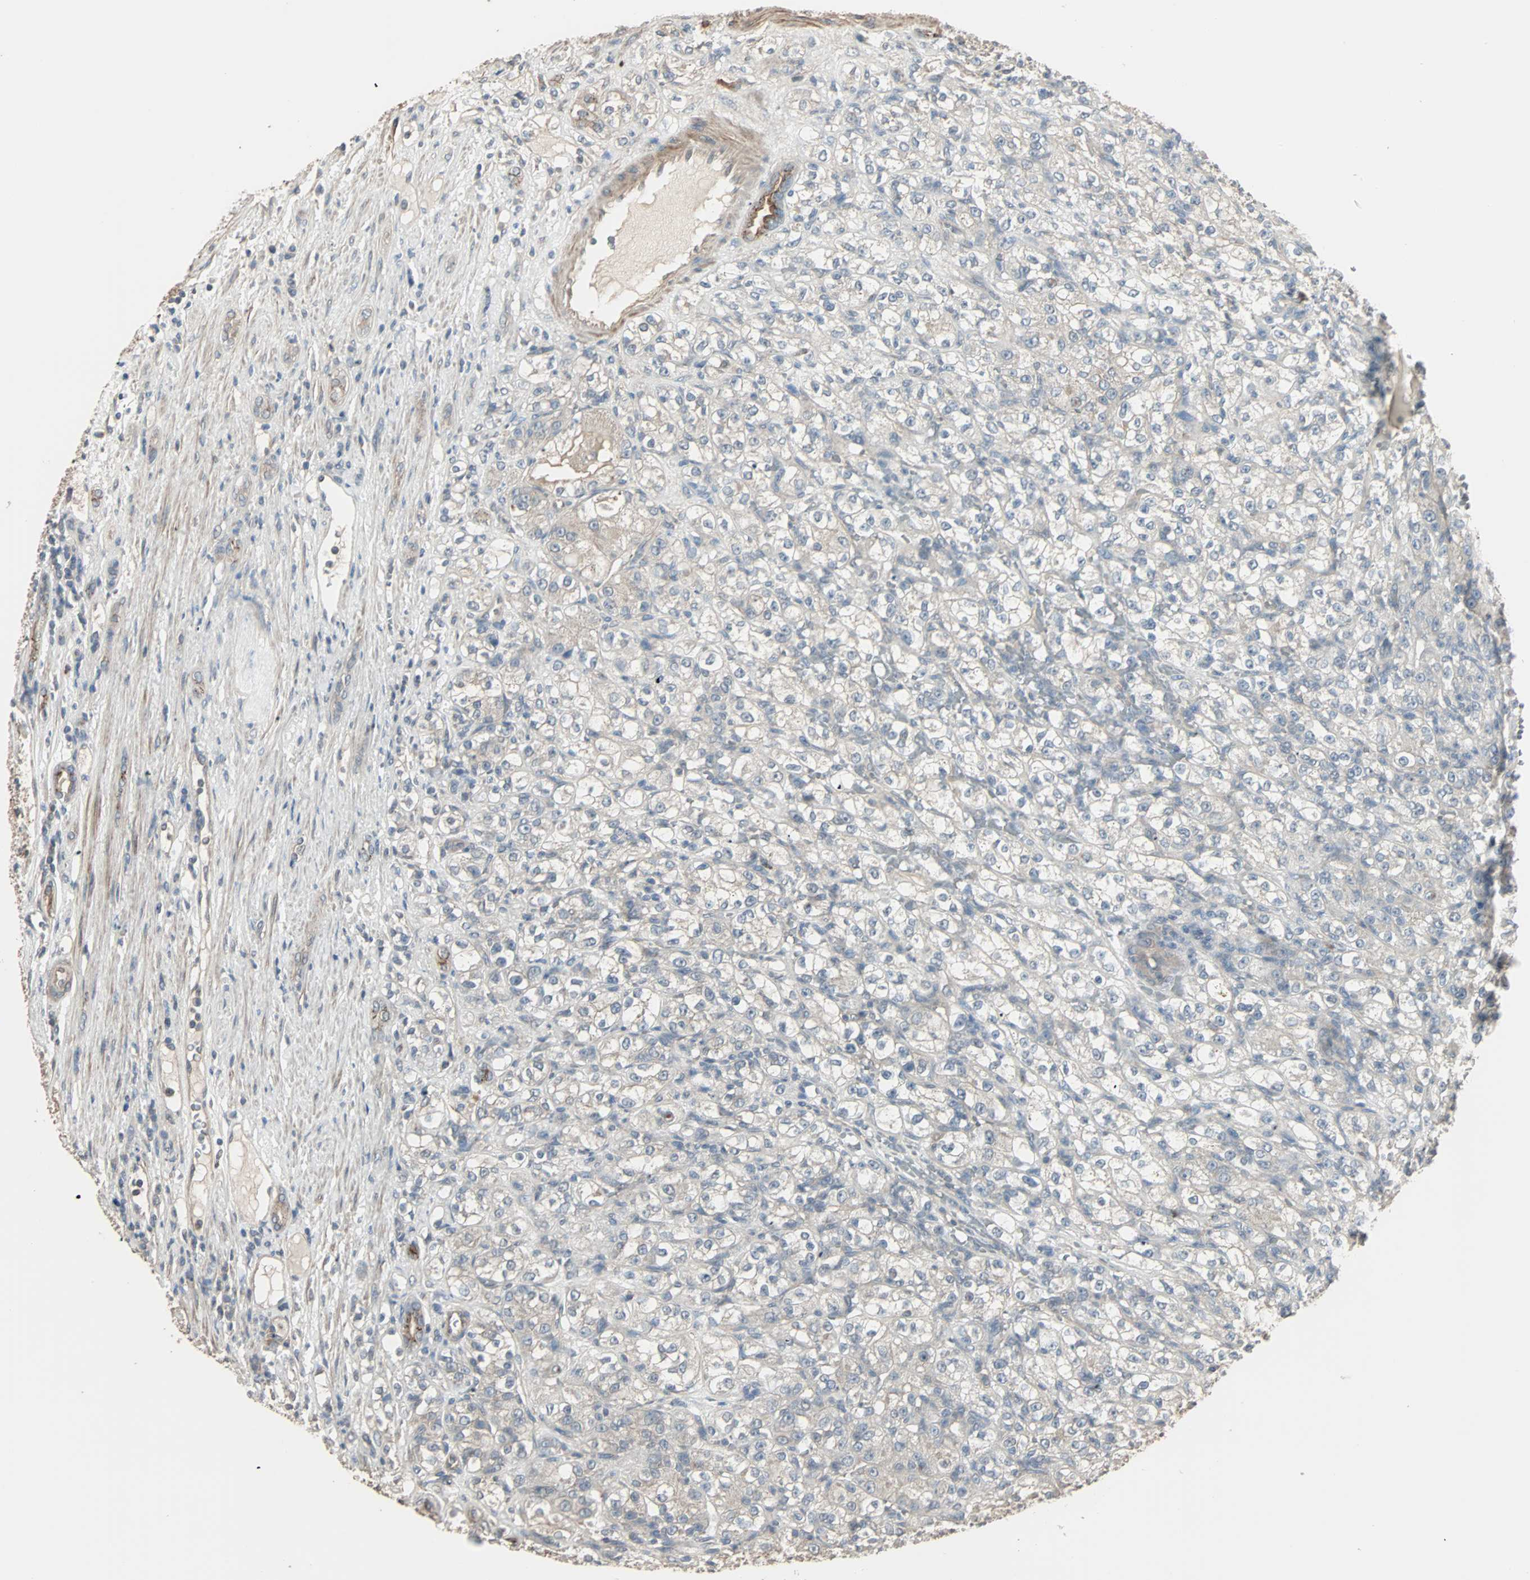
{"staining": {"intensity": "negative", "quantity": "none", "location": "none"}, "tissue": "renal cancer", "cell_type": "Tumor cells", "image_type": "cancer", "snomed": [{"axis": "morphology", "description": "Normal tissue, NOS"}, {"axis": "morphology", "description": "Adenocarcinoma, NOS"}, {"axis": "topography", "description": "Kidney"}], "caption": "Immunohistochemistry (IHC) image of neoplastic tissue: human renal adenocarcinoma stained with DAB demonstrates no significant protein staining in tumor cells.", "gene": "GALNT3", "patient": {"sex": "male", "age": 61}}